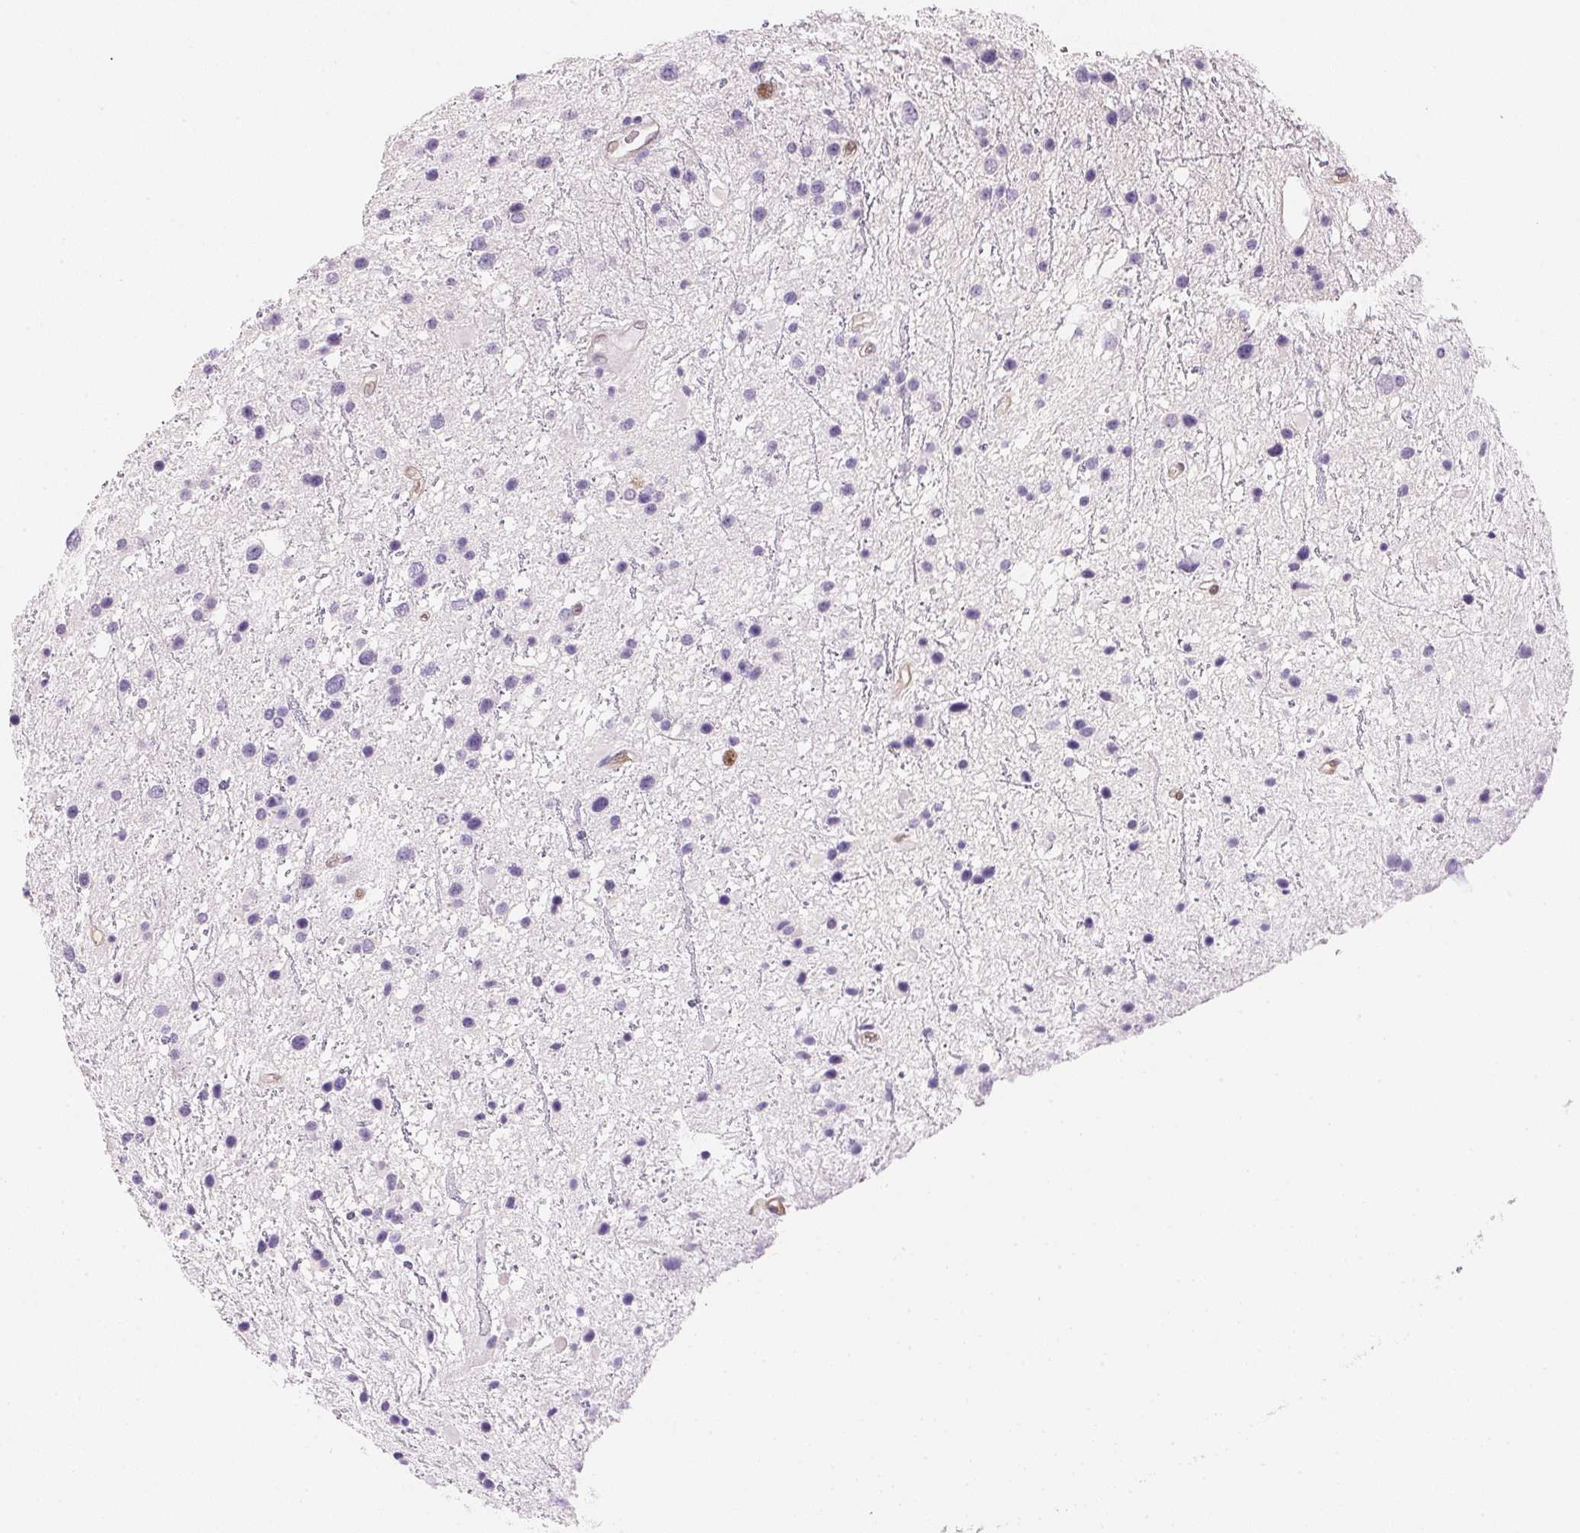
{"staining": {"intensity": "negative", "quantity": "none", "location": "none"}, "tissue": "glioma", "cell_type": "Tumor cells", "image_type": "cancer", "snomed": [{"axis": "morphology", "description": "Glioma, malignant, Low grade"}, {"axis": "topography", "description": "Brain"}], "caption": "There is no significant expression in tumor cells of malignant glioma (low-grade). (Stains: DAB (3,3'-diaminobenzidine) immunohistochemistry (IHC) with hematoxylin counter stain, Microscopy: brightfield microscopy at high magnification).", "gene": "SMTN", "patient": {"sex": "female", "age": 32}}